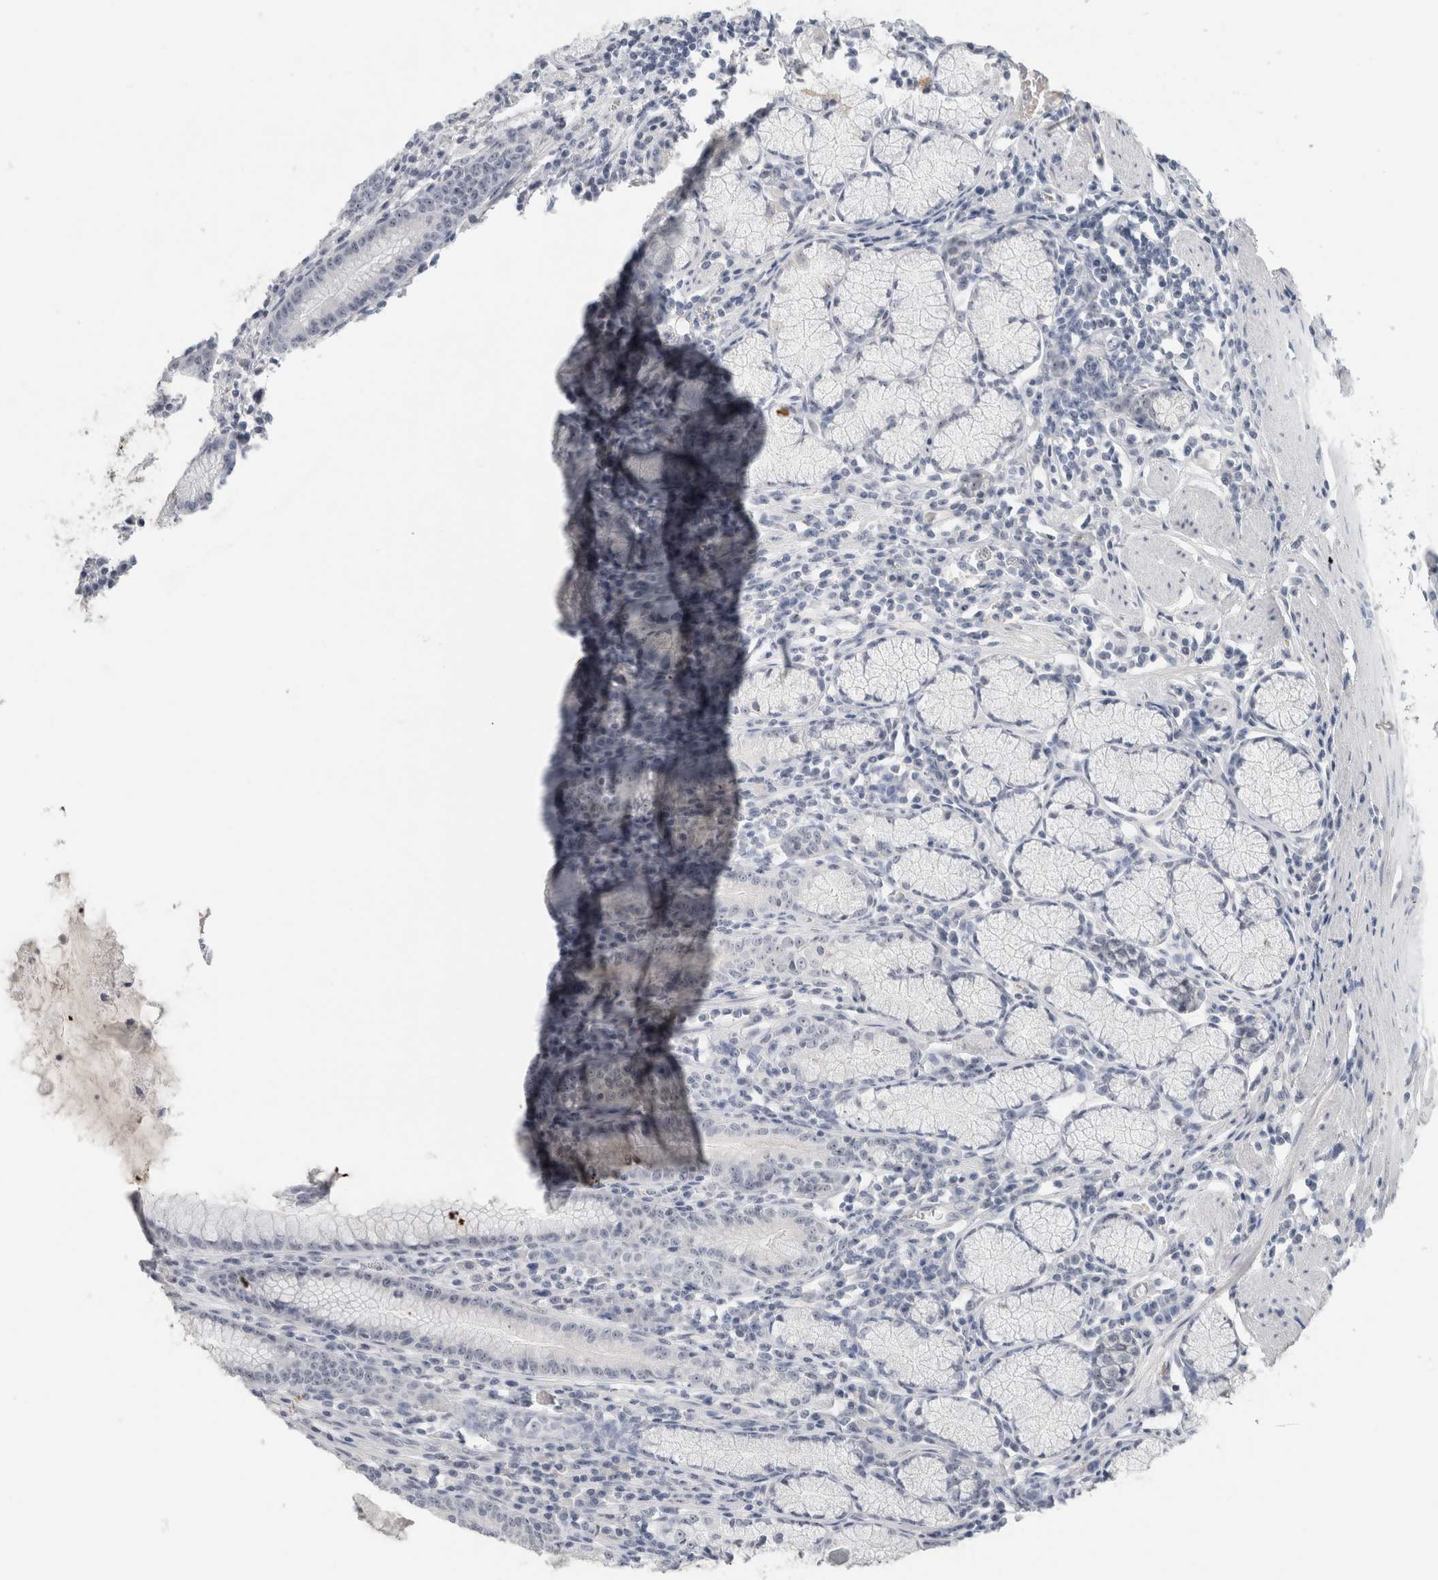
{"staining": {"intensity": "weak", "quantity": "<25%", "location": "cytoplasmic/membranous"}, "tissue": "stomach", "cell_type": "Glandular cells", "image_type": "normal", "snomed": [{"axis": "morphology", "description": "Normal tissue, NOS"}, {"axis": "topography", "description": "Stomach"}], "caption": "Protein analysis of unremarkable stomach displays no significant staining in glandular cells.", "gene": "FMR1NB", "patient": {"sex": "male", "age": 55}}